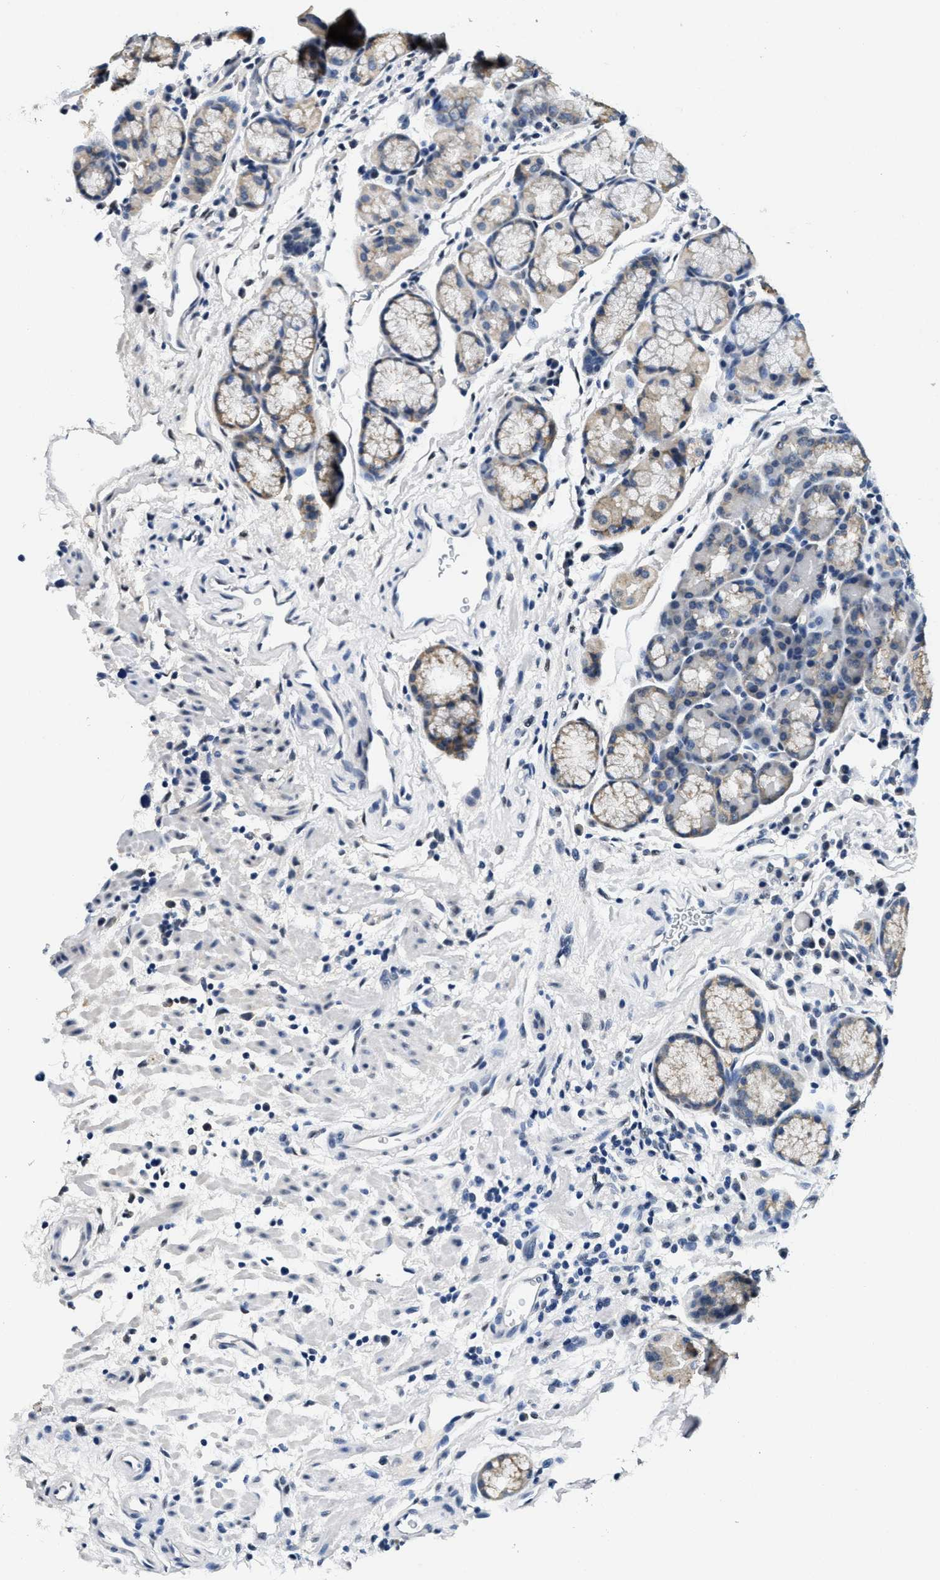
{"staining": {"intensity": "moderate", "quantity": "<25%", "location": "cytoplasmic/membranous"}, "tissue": "stomach", "cell_type": "Glandular cells", "image_type": "normal", "snomed": [{"axis": "morphology", "description": "Normal tissue, NOS"}, {"axis": "morphology", "description": "Carcinoid, malignant, NOS"}, {"axis": "topography", "description": "Stomach, upper"}], "caption": "This is a histology image of IHC staining of unremarkable stomach, which shows moderate expression in the cytoplasmic/membranous of glandular cells.", "gene": "HS3ST2", "patient": {"sex": "male", "age": 39}}